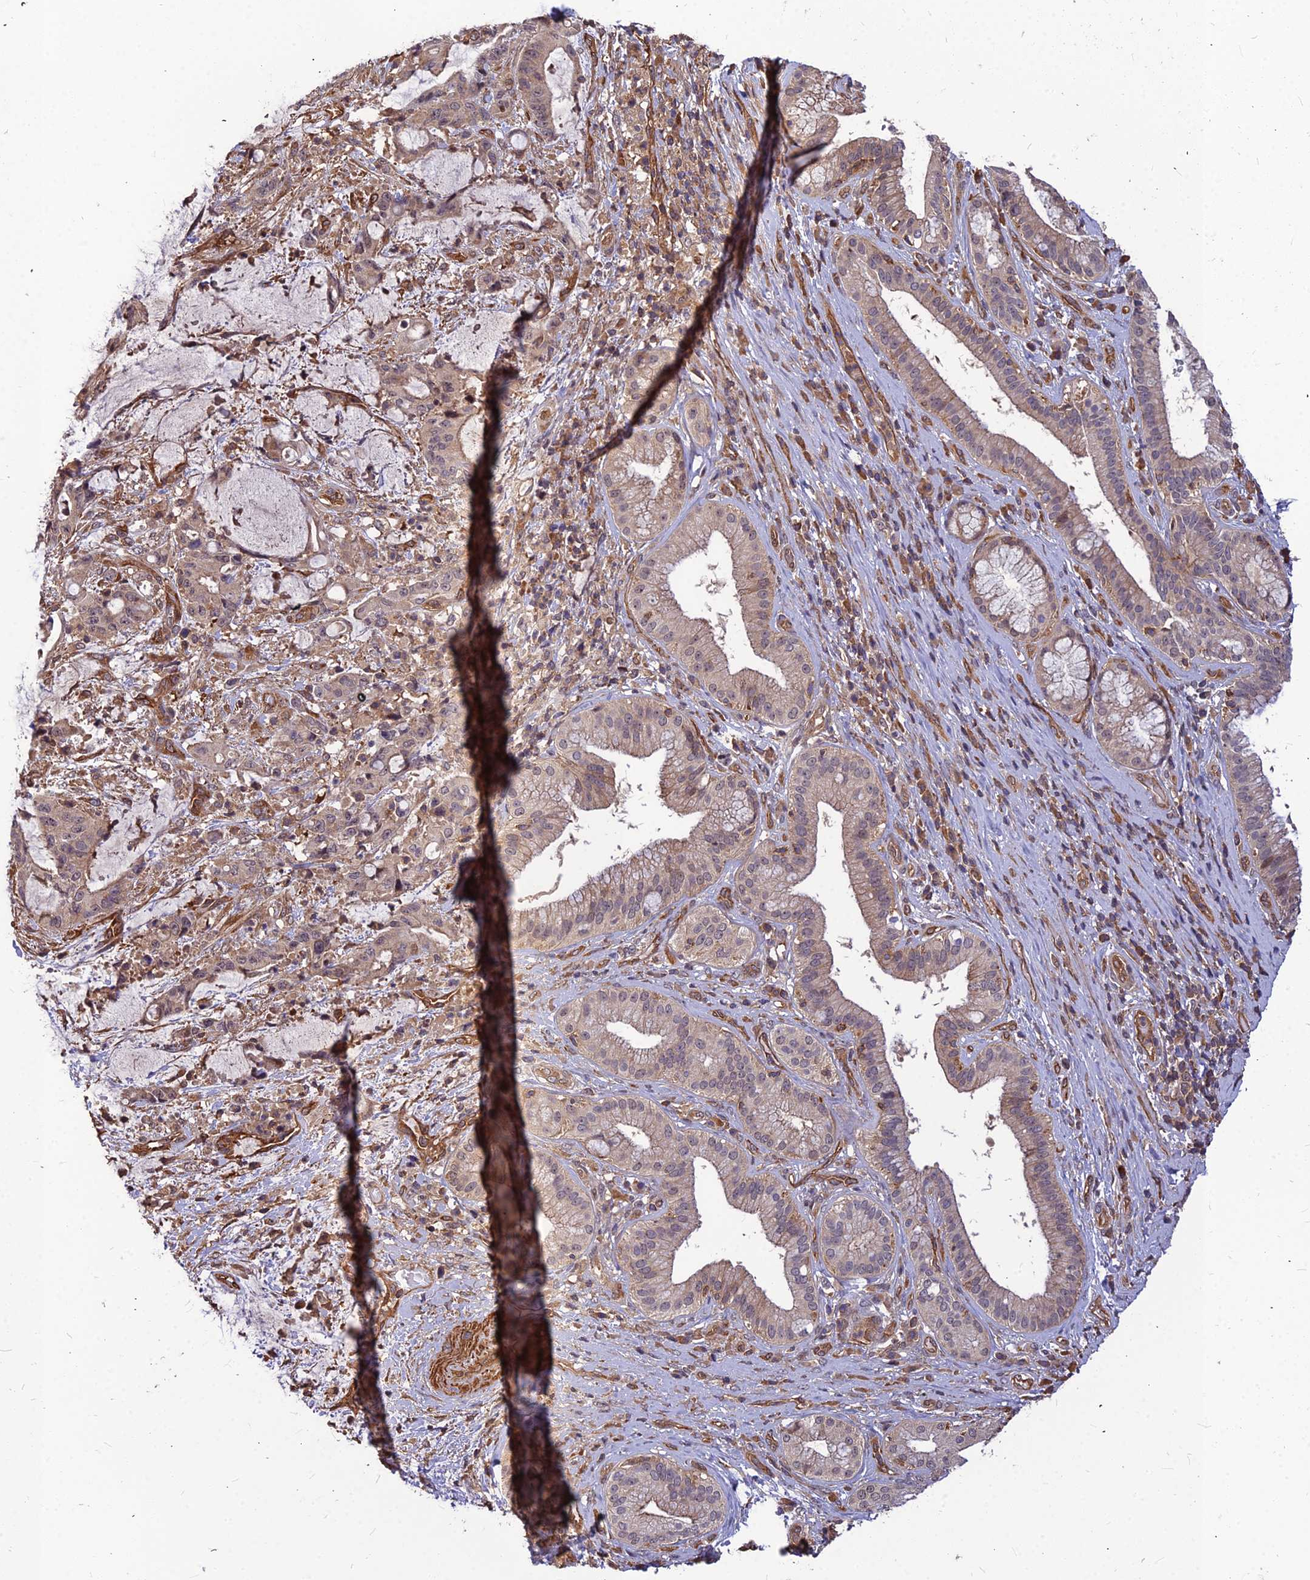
{"staining": {"intensity": "negative", "quantity": "none", "location": "none"}, "tissue": "liver cancer", "cell_type": "Tumor cells", "image_type": "cancer", "snomed": [{"axis": "morphology", "description": "Normal tissue, NOS"}, {"axis": "morphology", "description": "Cholangiocarcinoma"}, {"axis": "topography", "description": "Liver"}, {"axis": "topography", "description": "Peripheral nerve tissue"}], "caption": "The micrograph exhibits no significant staining in tumor cells of cholangiocarcinoma (liver).", "gene": "ZNF467", "patient": {"sex": "female", "age": 73}}